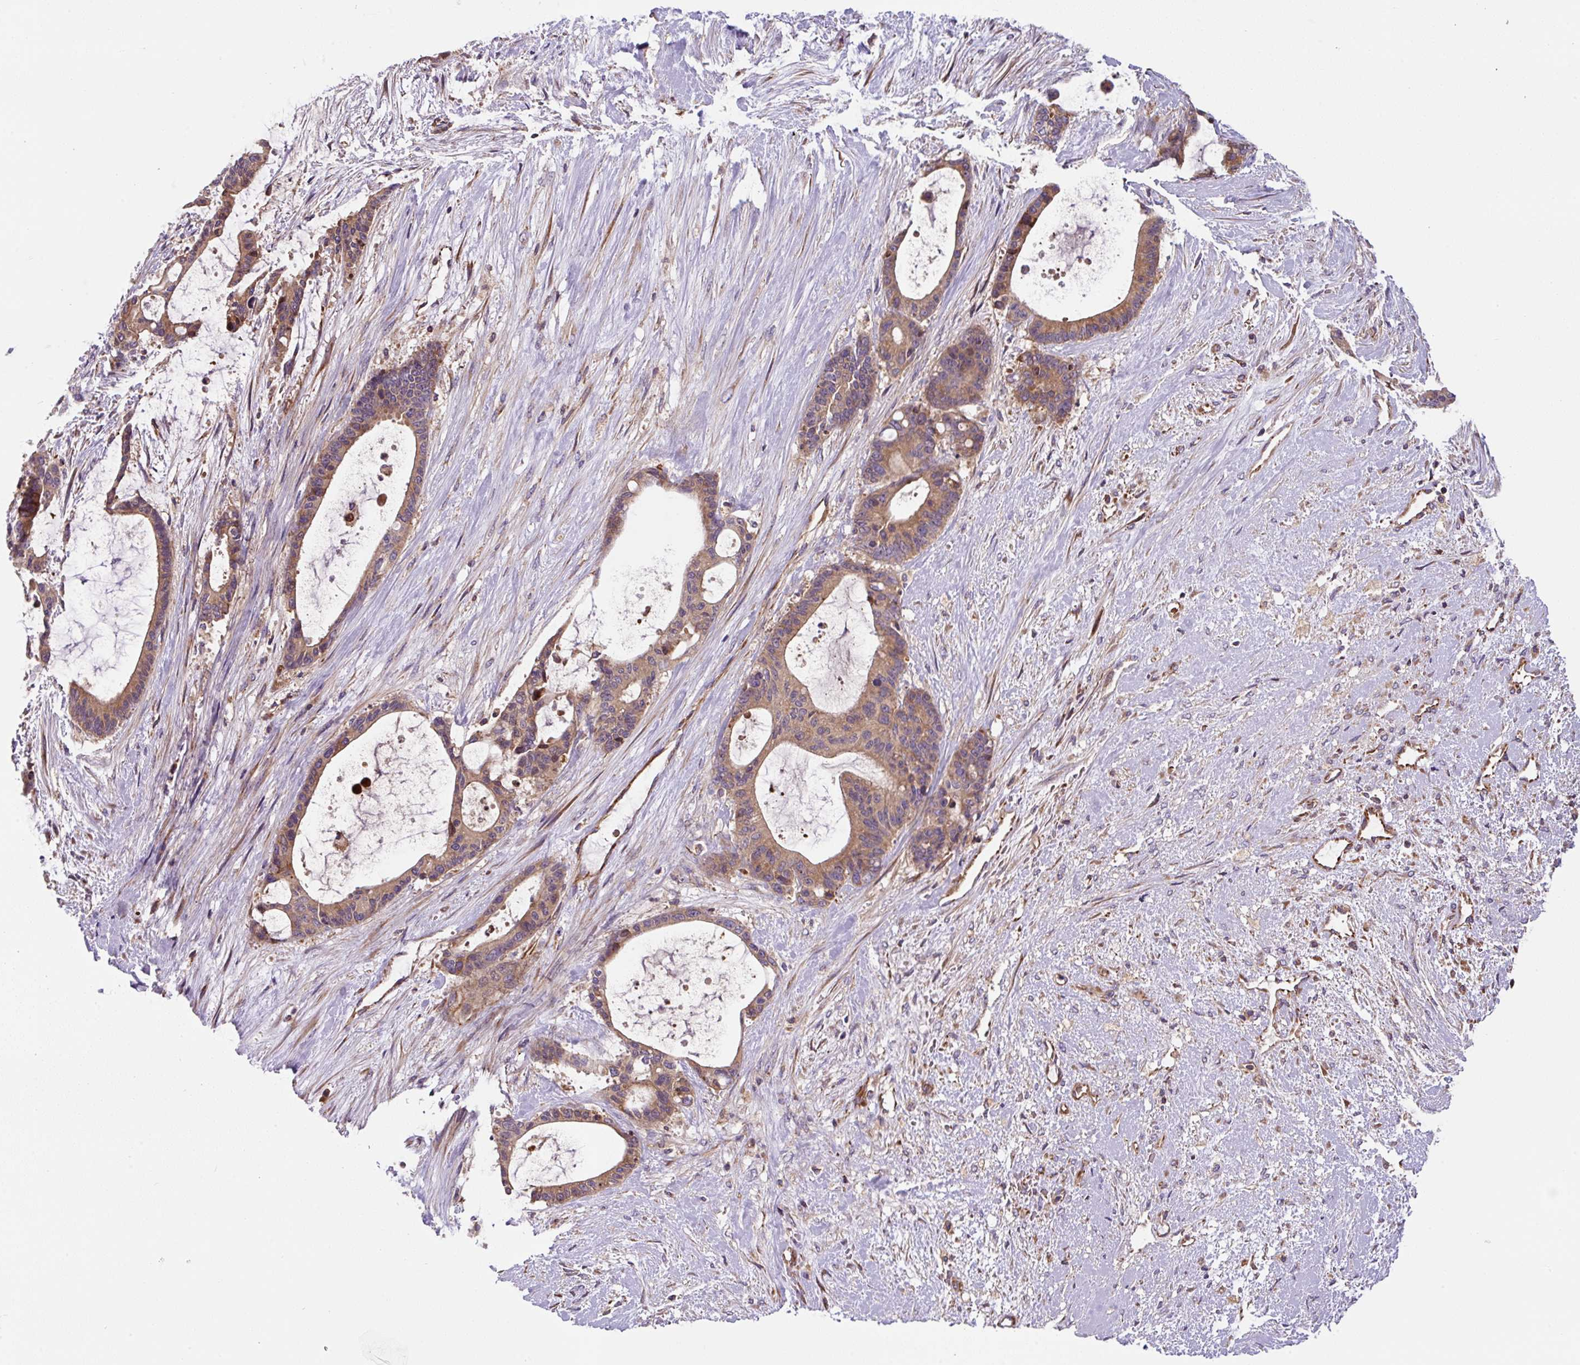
{"staining": {"intensity": "moderate", "quantity": ">75%", "location": "cytoplasmic/membranous"}, "tissue": "liver cancer", "cell_type": "Tumor cells", "image_type": "cancer", "snomed": [{"axis": "morphology", "description": "Normal tissue, NOS"}, {"axis": "morphology", "description": "Cholangiocarcinoma"}, {"axis": "topography", "description": "Liver"}, {"axis": "topography", "description": "Peripheral nerve tissue"}], "caption": "Tumor cells exhibit moderate cytoplasmic/membranous expression in about >75% of cells in liver cholangiocarcinoma.", "gene": "APOBEC3D", "patient": {"sex": "female", "age": 73}}